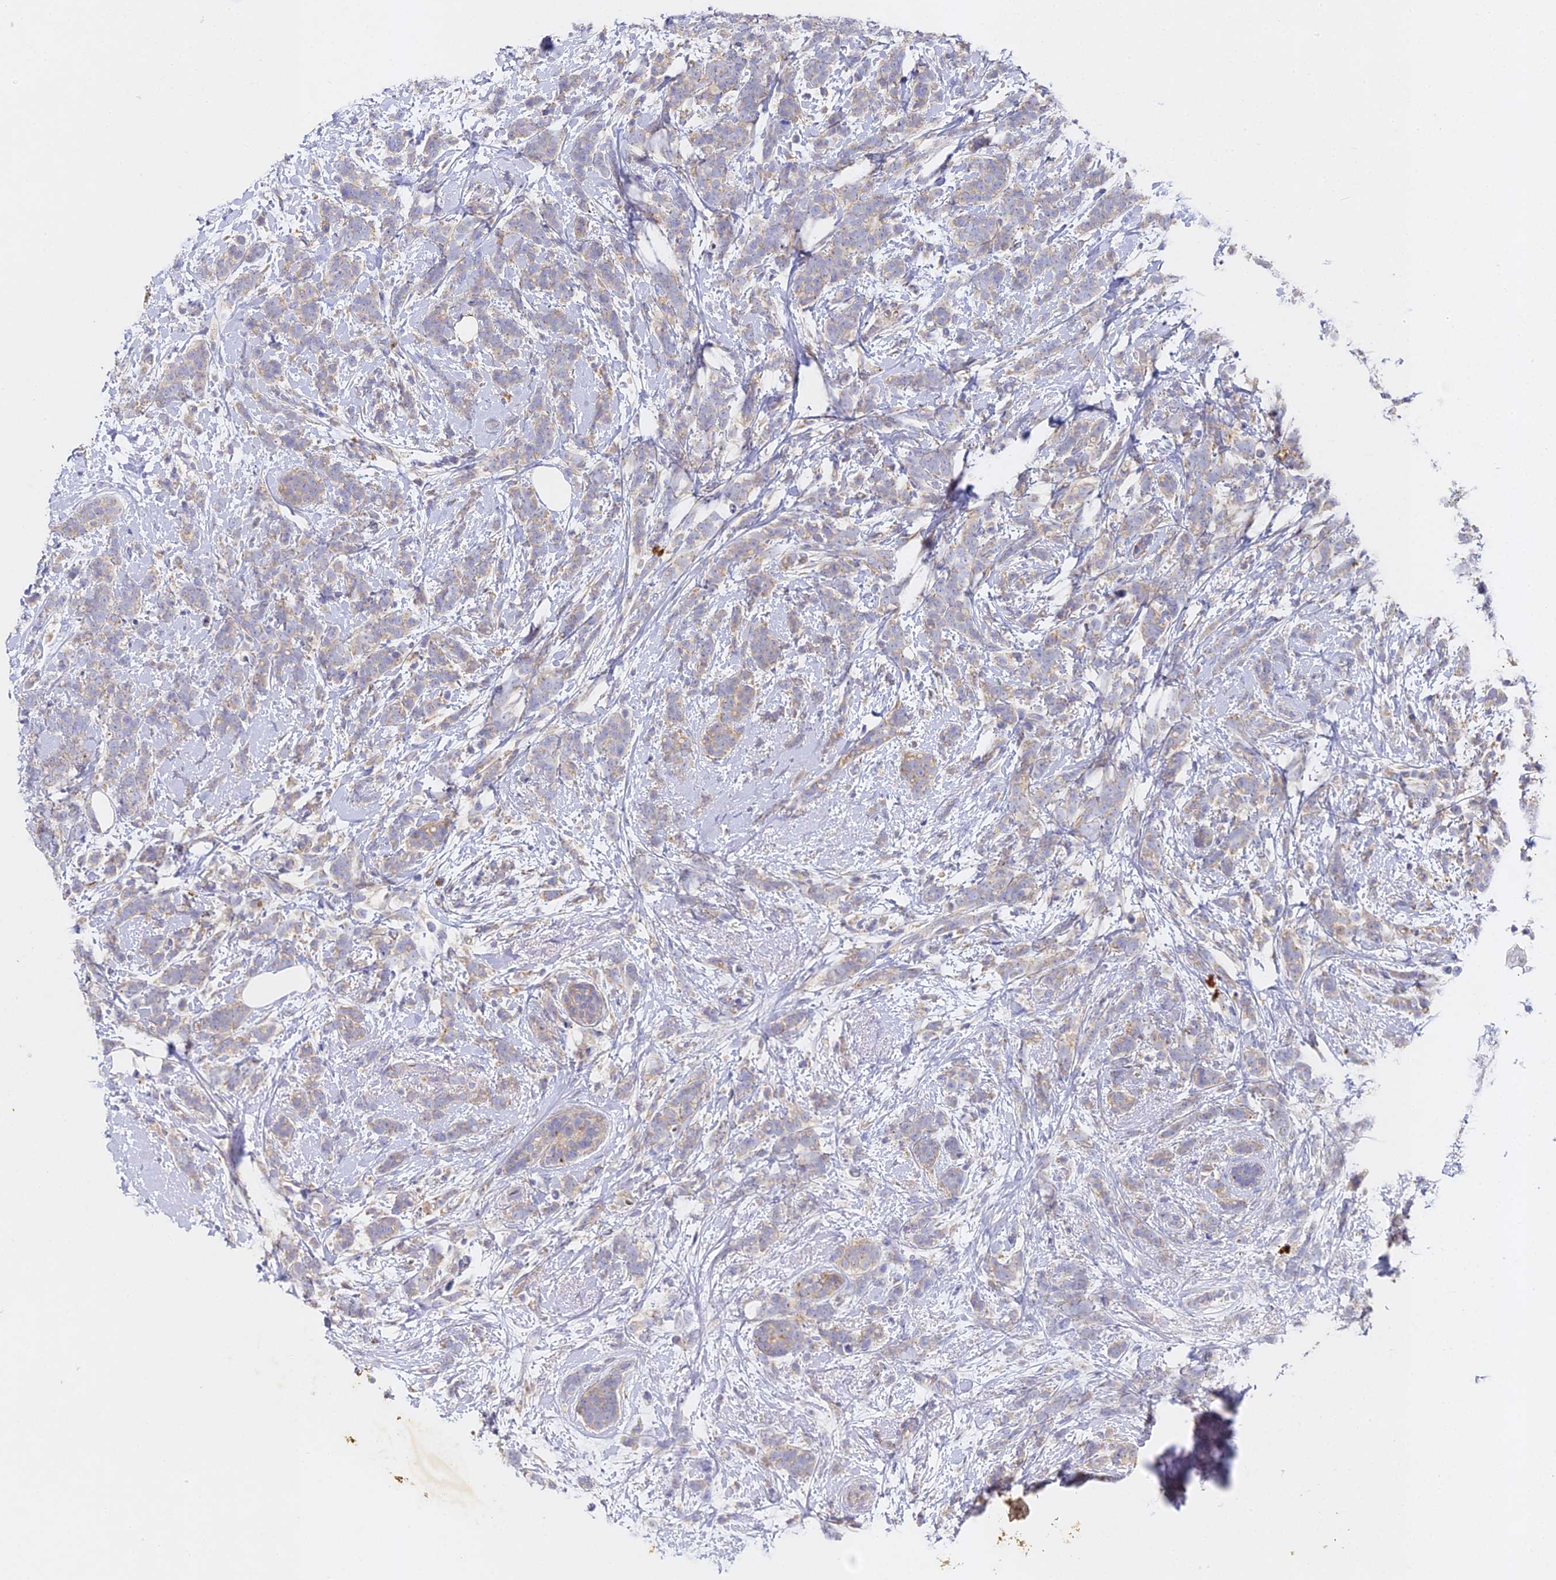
{"staining": {"intensity": "weak", "quantity": "<25%", "location": "cytoplasmic/membranous"}, "tissue": "breast cancer", "cell_type": "Tumor cells", "image_type": "cancer", "snomed": [{"axis": "morphology", "description": "Lobular carcinoma"}, {"axis": "topography", "description": "Breast"}], "caption": "An image of breast cancer (lobular carcinoma) stained for a protein shows no brown staining in tumor cells. (DAB (3,3'-diaminobenzidine) immunohistochemistry with hematoxylin counter stain).", "gene": "DONSON", "patient": {"sex": "female", "age": 58}}